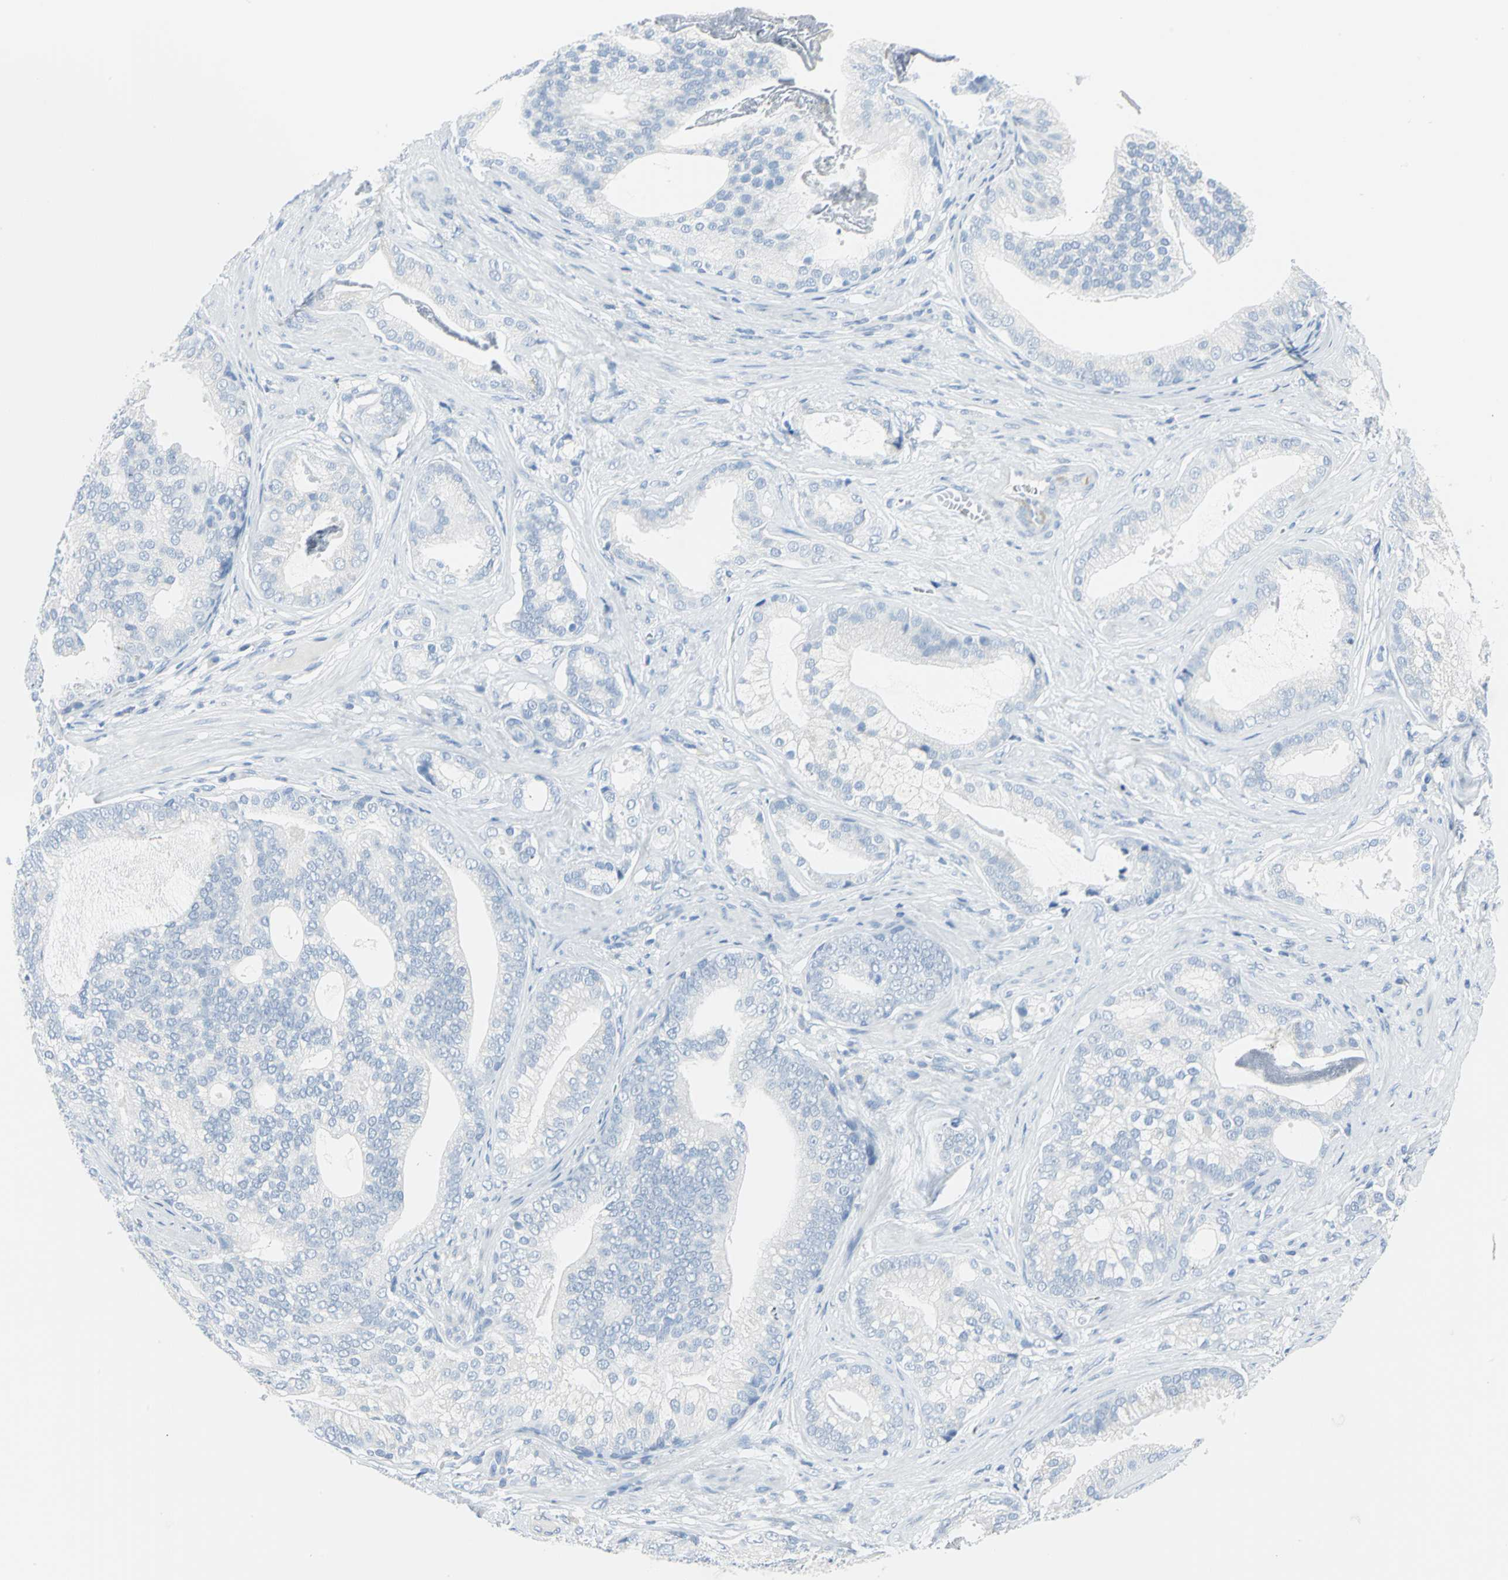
{"staining": {"intensity": "negative", "quantity": "none", "location": "none"}, "tissue": "prostate cancer", "cell_type": "Tumor cells", "image_type": "cancer", "snomed": [{"axis": "morphology", "description": "Adenocarcinoma, Low grade"}, {"axis": "topography", "description": "Prostate"}], "caption": "DAB (3,3'-diaminobenzidine) immunohistochemical staining of low-grade adenocarcinoma (prostate) demonstrates no significant expression in tumor cells. The staining was performed using DAB (3,3'-diaminobenzidine) to visualize the protein expression in brown, while the nuclei were stained in blue with hematoxylin (Magnification: 20x).", "gene": "PKLR", "patient": {"sex": "male", "age": 58}}